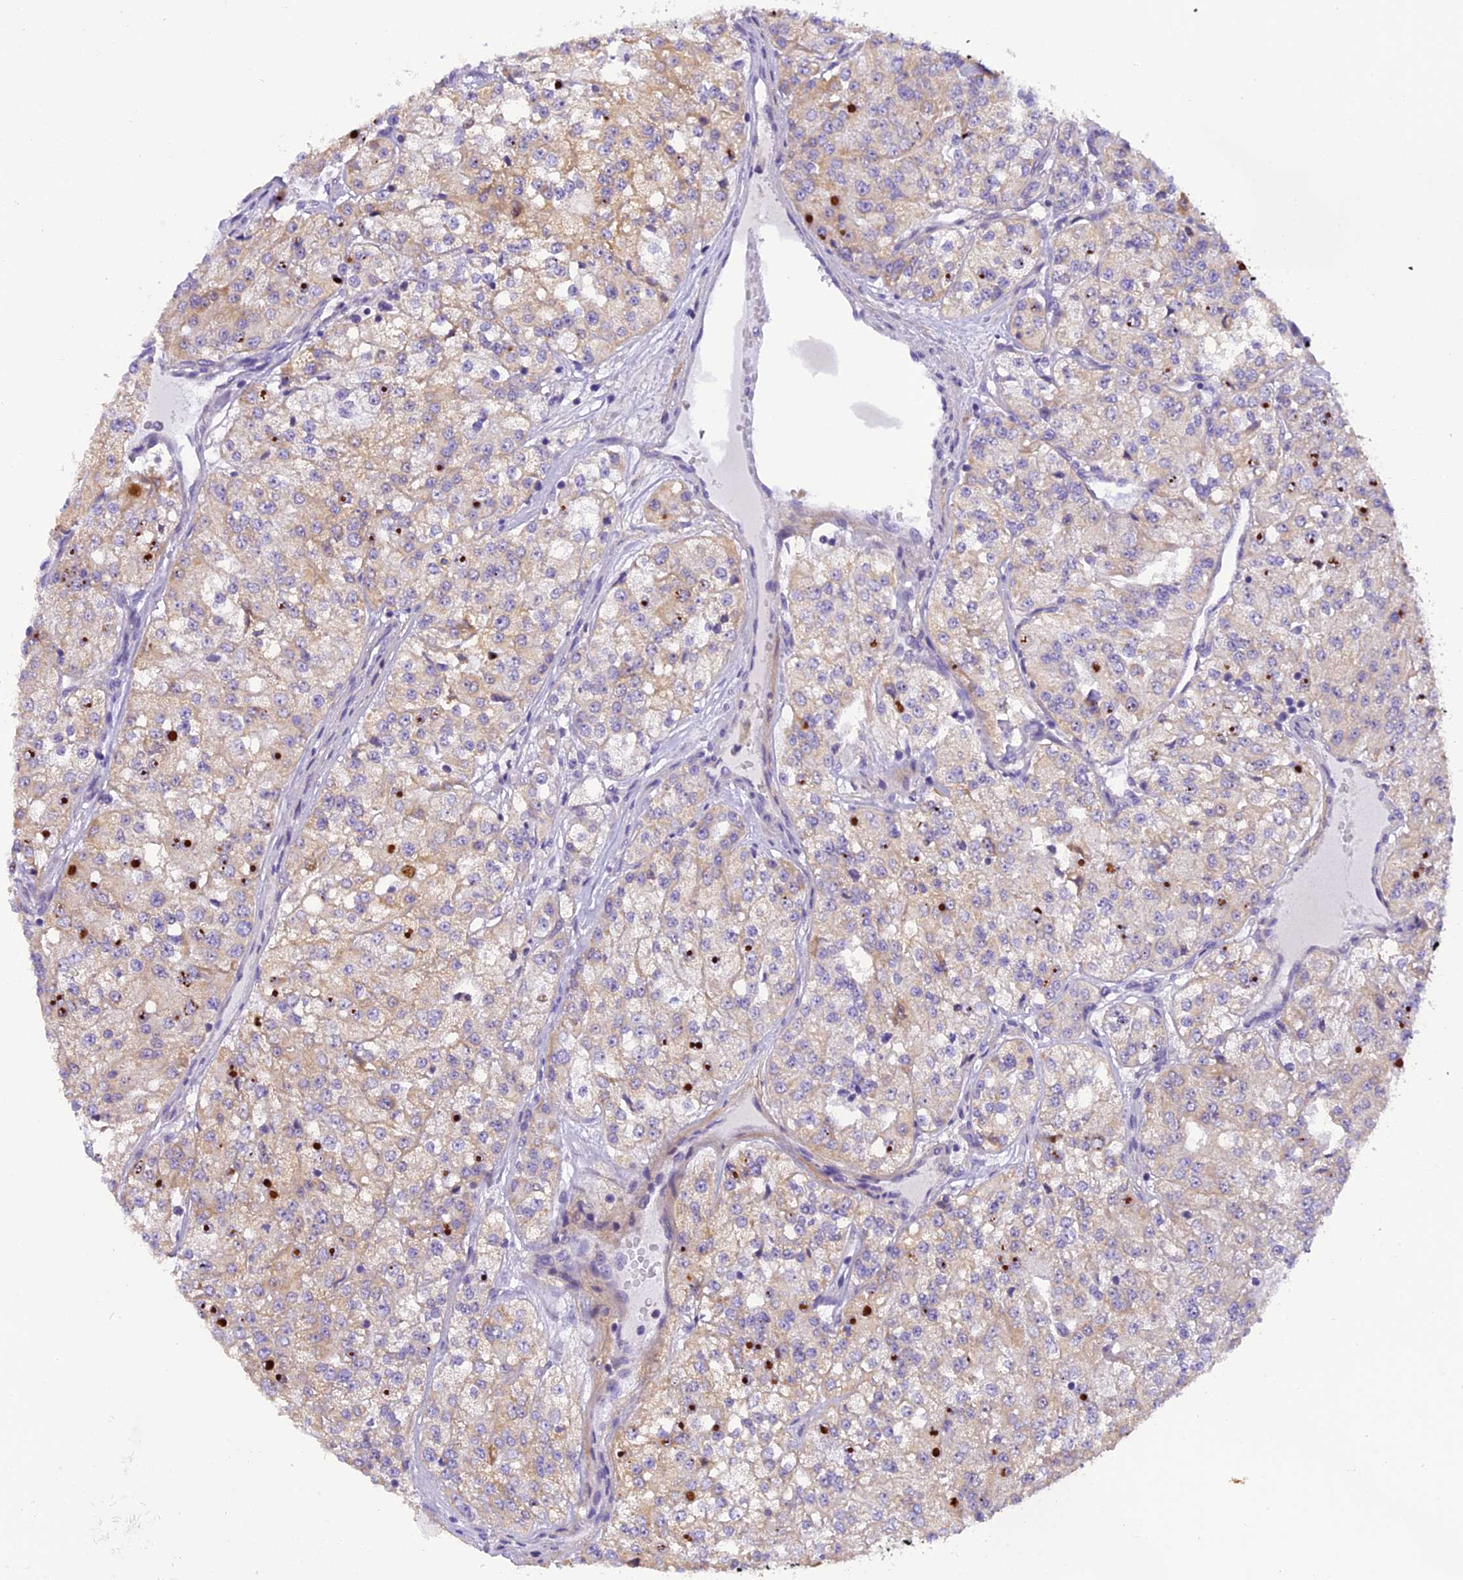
{"staining": {"intensity": "weak", "quantity": "<25%", "location": "cytoplasmic/membranous"}, "tissue": "renal cancer", "cell_type": "Tumor cells", "image_type": "cancer", "snomed": [{"axis": "morphology", "description": "Adenocarcinoma, NOS"}, {"axis": "topography", "description": "Kidney"}], "caption": "Tumor cells are negative for brown protein staining in renal cancer (adenocarcinoma).", "gene": "TRIM3", "patient": {"sex": "female", "age": 63}}